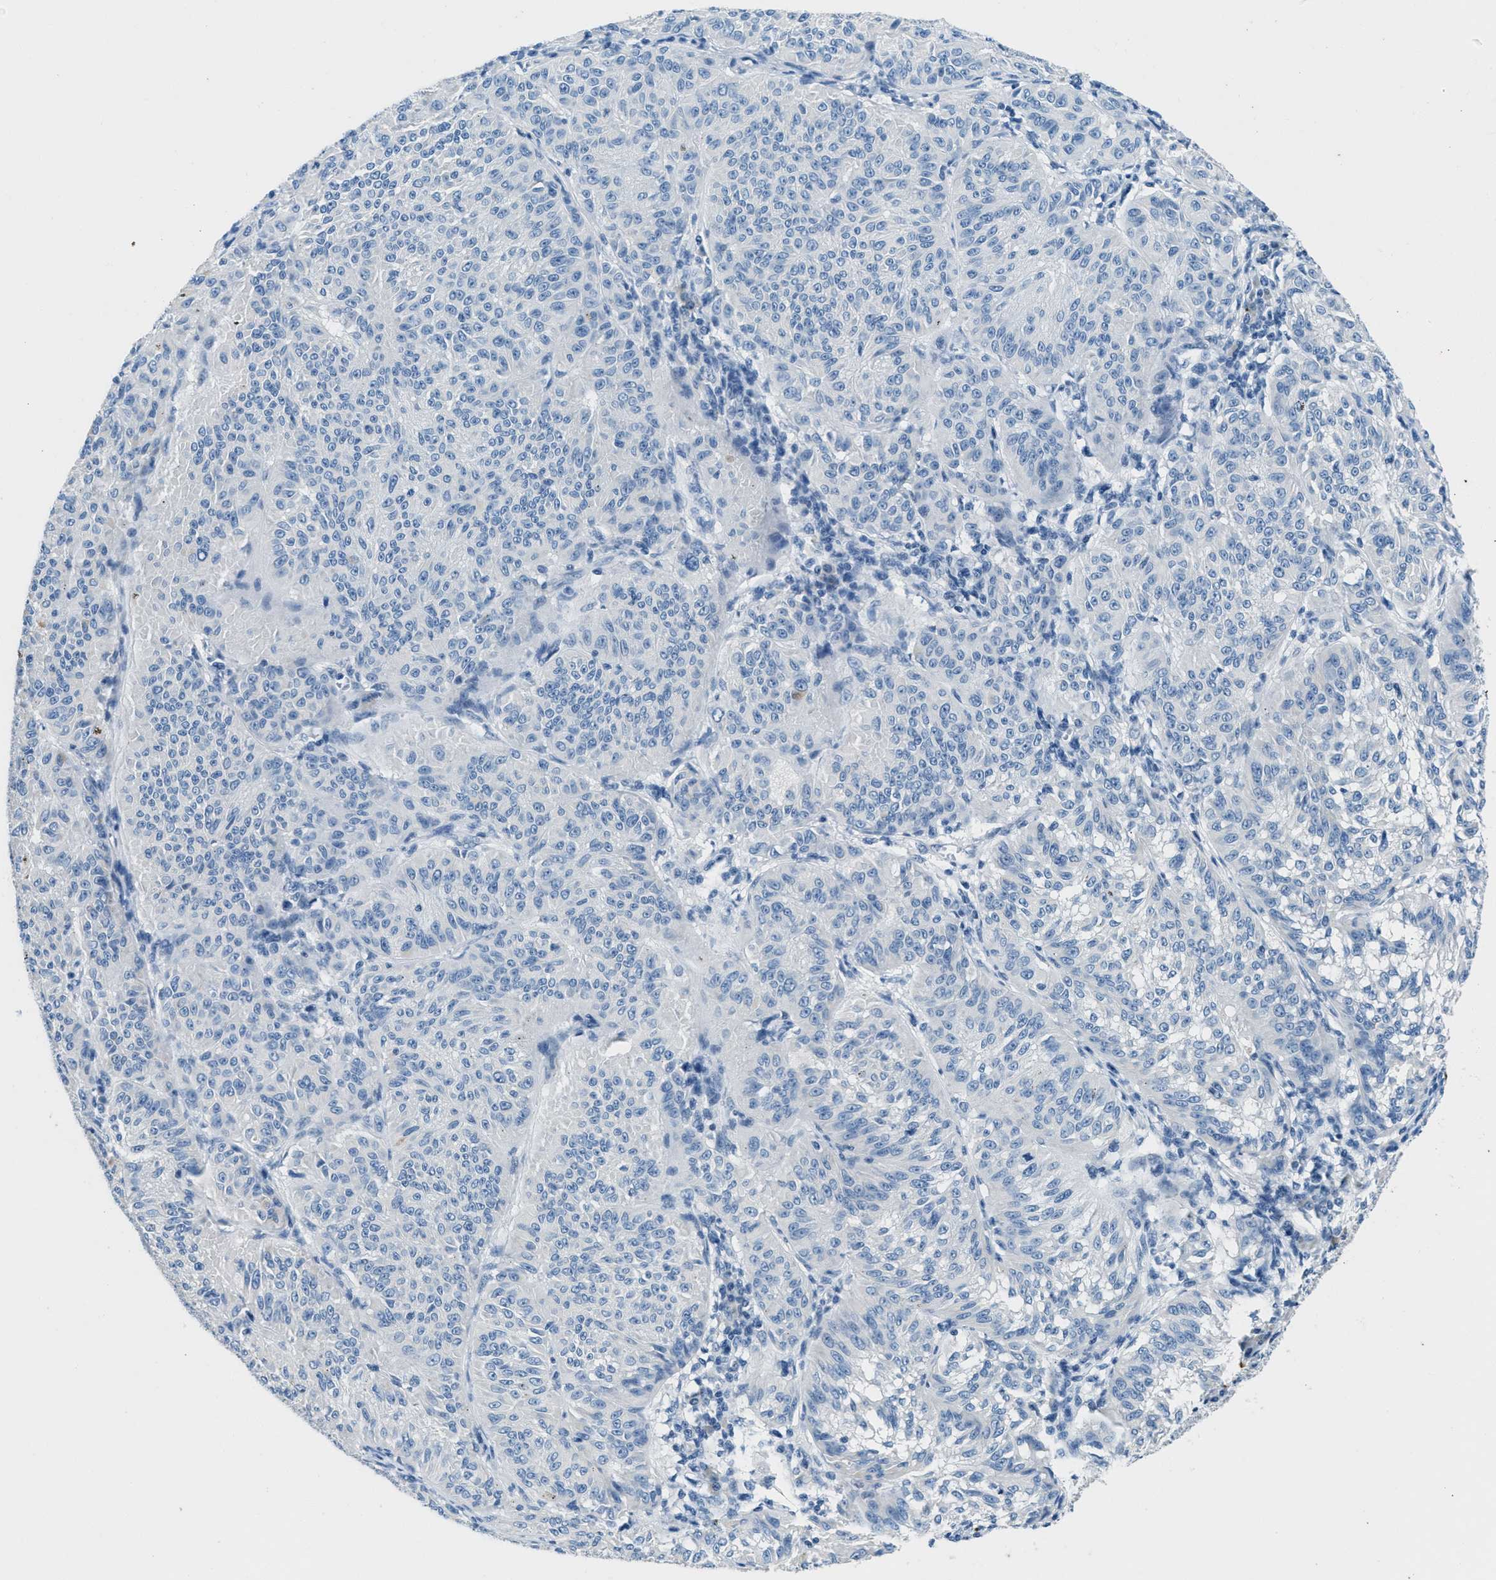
{"staining": {"intensity": "negative", "quantity": "none", "location": "none"}, "tissue": "melanoma", "cell_type": "Tumor cells", "image_type": "cancer", "snomed": [{"axis": "morphology", "description": "Malignant melanoma, NOS"}, {"axis": "topography", "description": "Skin"}], "caption": "This photomicrograph is of melanoma stained with immunohistochemistry (IHC) to label a protein in brown with the nuclei are counter-stained blue. There is no expression in tumor cells.", "gene": "CFAP20", "patient": {"sex": "female", "age": 72}}